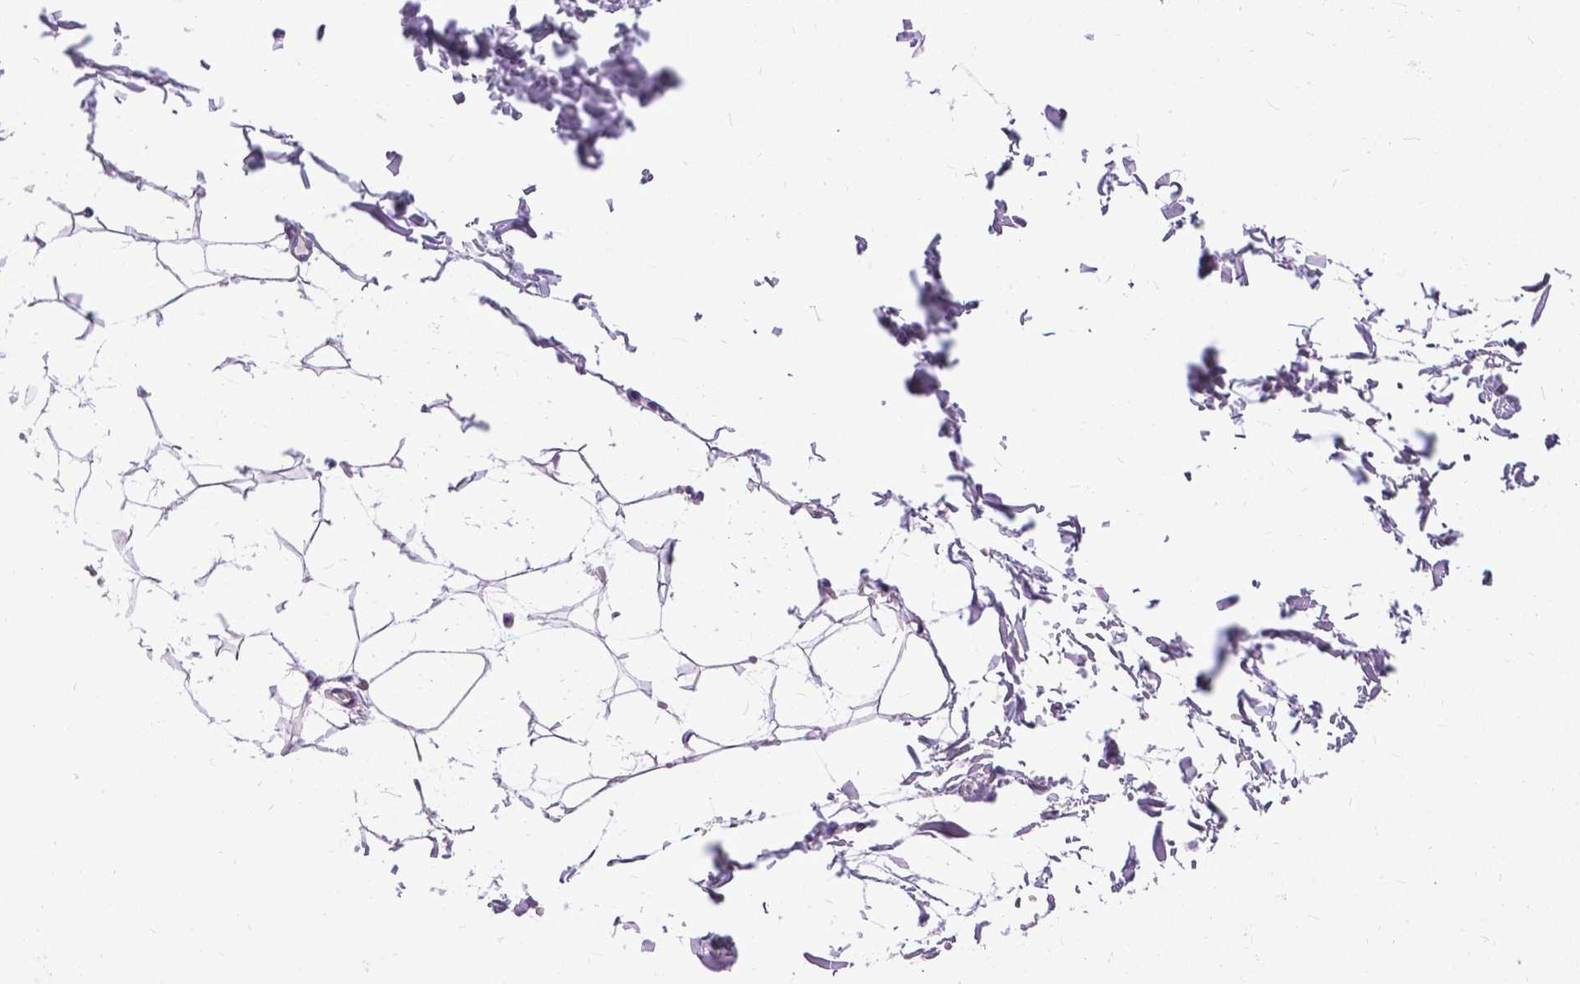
{"staining": {"intensity": "negative", "quantity": "none", "location": "none"}, "tissue": "breast", "cell_type": "Adipocytes", "image_type": "normal", "snomed": [{"axis": "morphology", "description": "Normal tissue, NOS"}, {"axis": "topography", "description": "Skin"}, {"axis": "topography", "description": "Breast"}], "caption": "Human breast stained for a protein using immunohistochemistry (IHC) exhibits no positivity in adipocytes.", "gene": "JAK3", "patient": {"sex": "female", "age": 43}}